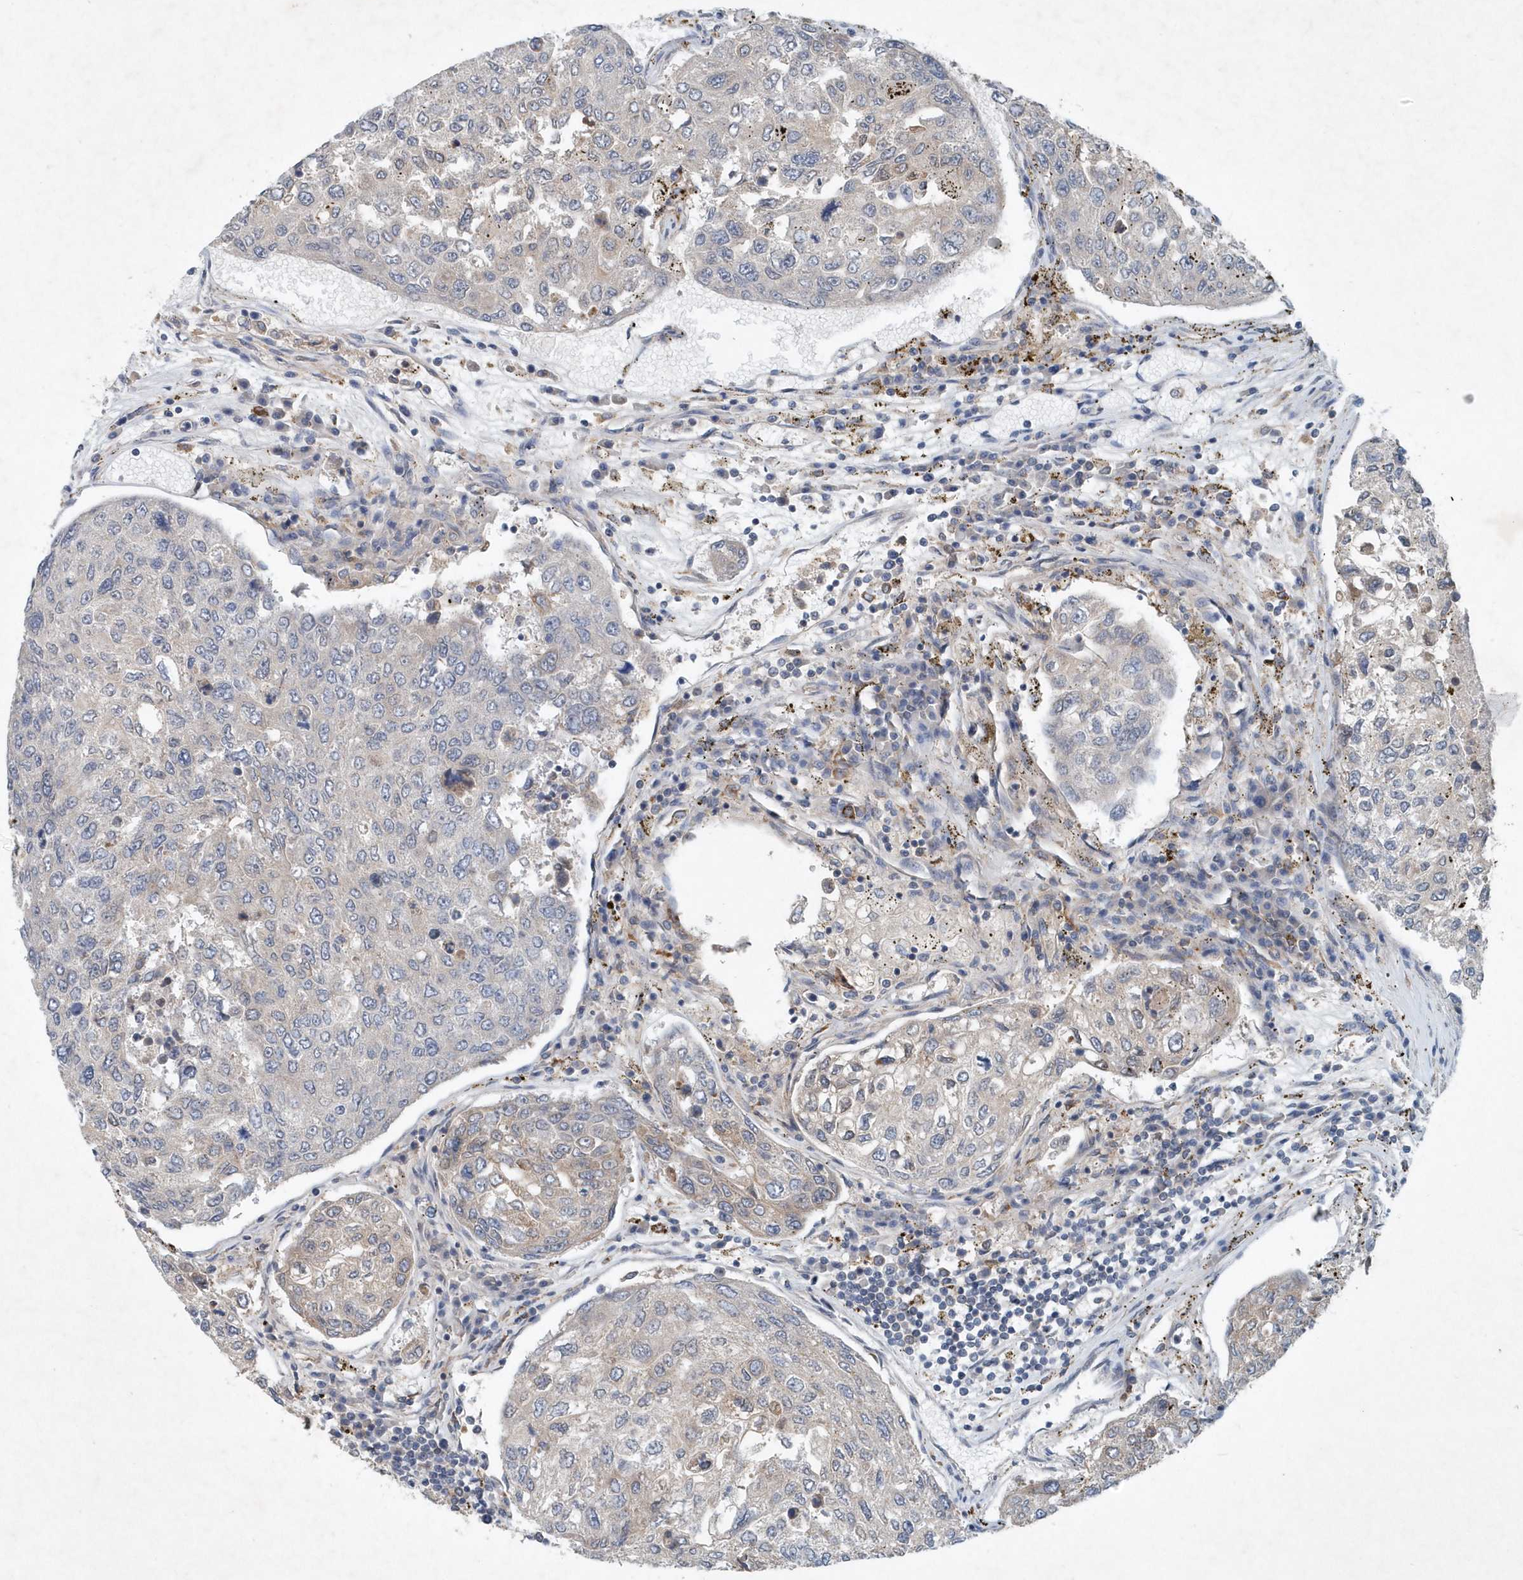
{"staining": {"intensity": "weak", "quantity": "<25%", "location": "cytoplasmic/membranous"}, "tissue": "urothelial cancer", "cell_type": "Tumor cells", "image_type": "cancer", "snomed": [{"axis": "morphology", "description": "Urothelial carcinoma, High grade"}, {"axis": "topography", "description": "Lymph node"}, {"axis": "topography", "description": "Urinary bladder"}], "caption": "The immunohistochemistry (IHC) micrograph has no significant expression in tumor cells of urothelial cancer tissue.", "gene": "P2RY10", "patient": {"sex": "male", "age": 51}}